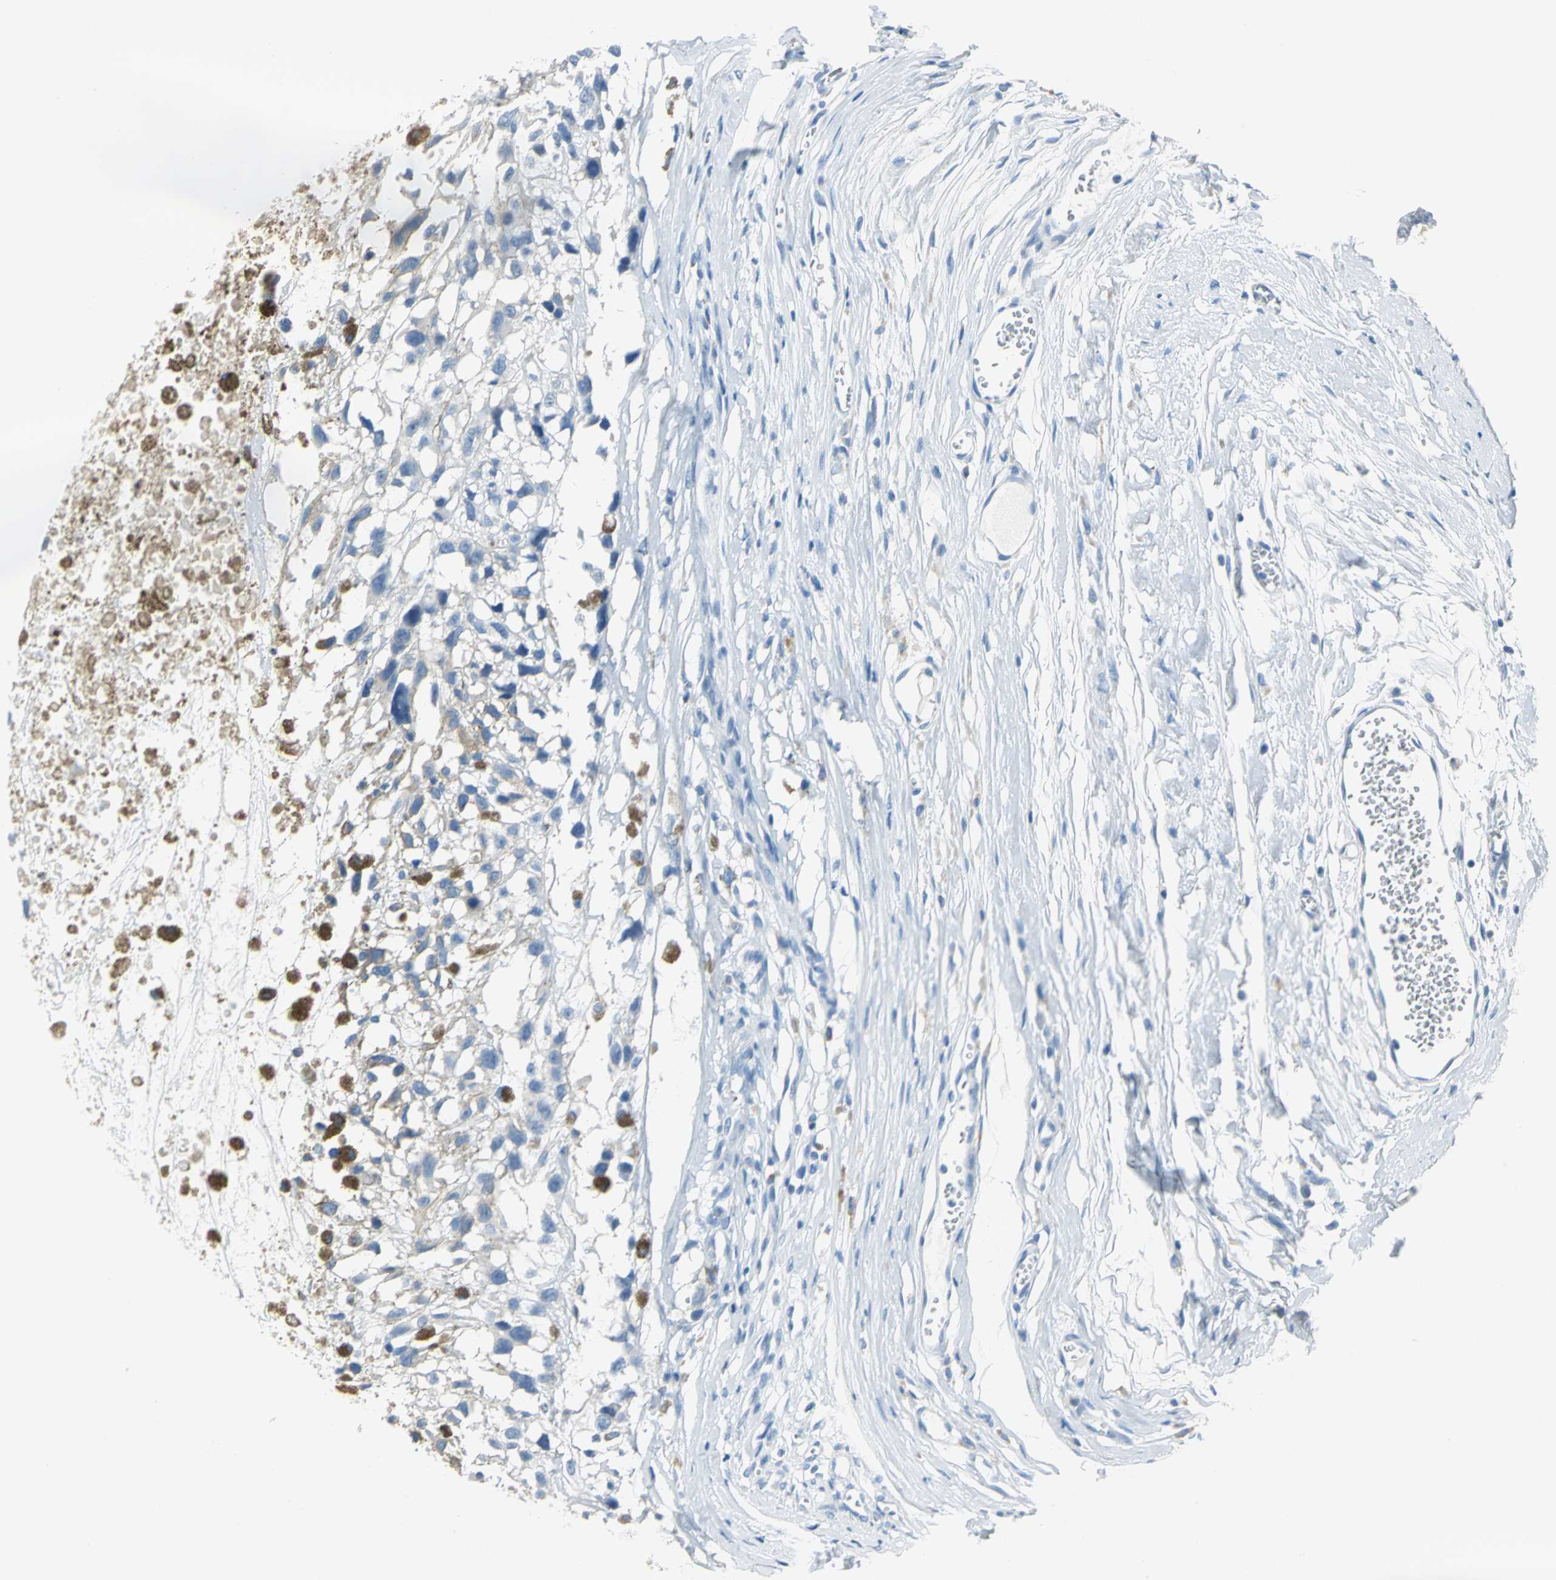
{"staining": {"intensity": "negative", "quantity": "none", "location": "none"}, "tissue": "melanoma", "cell_type": "Tumor cells", "image_type": "cancer", "snomed": [{"axis": "morphology", "description": "Malignant melanoma, Metastatic site"}, {"axis": "topography", "description": "Lymph node"}], "caption": "This is an immunohistochemistry (IHC) photomicrograph of human malignant melanoma (metastatic site). There is no positivity in tumor cells.", "gene": "PKLR", "patient": {"sex": "male", "age": 59}}